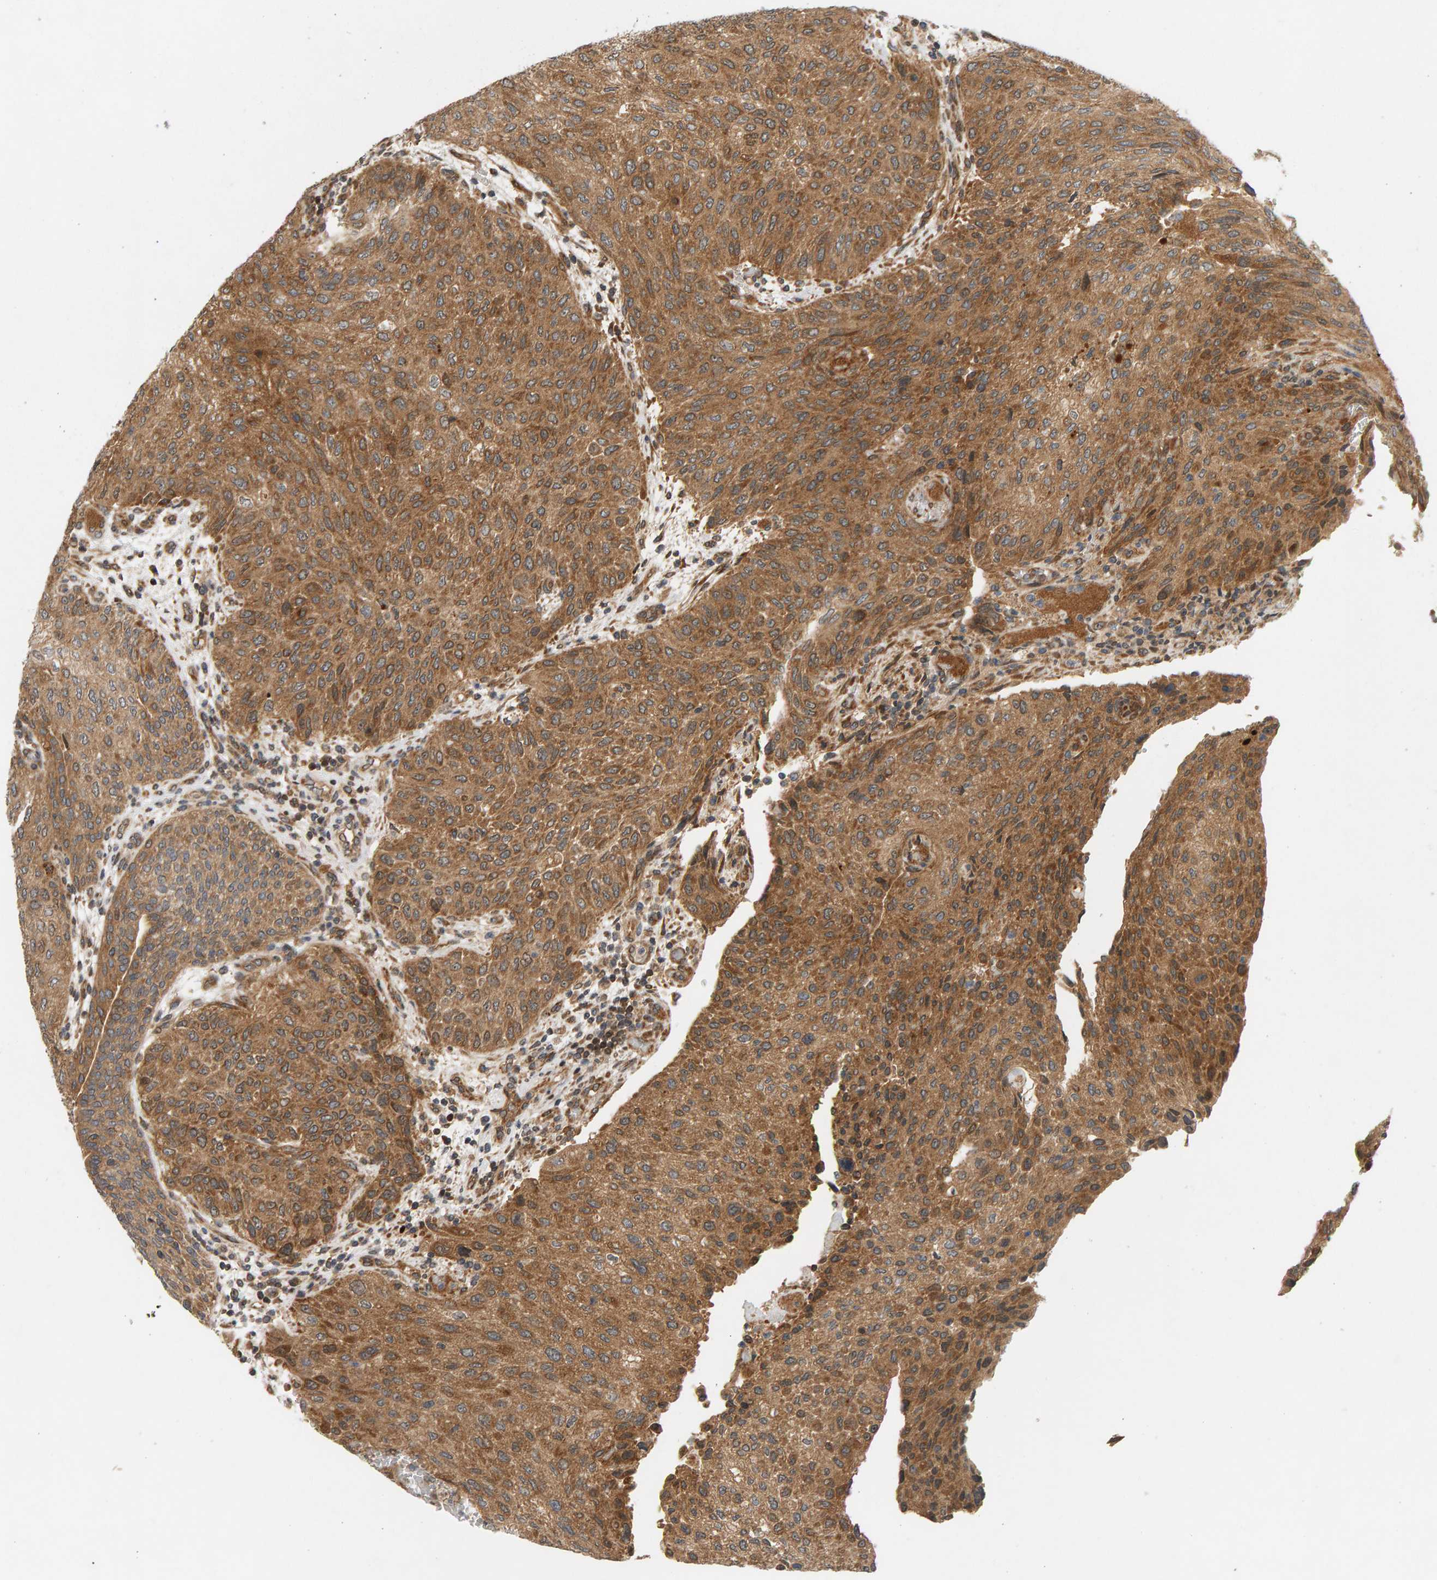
{"staining": {"intensity": "moderate", "quantity": ">75%", "location": "cytoplasmic/membranous"}, "tissue": "urothelial cancer", "cell_type": "Tumor cells", "image_type": "cancer", "snomed": [{"axis": "morphology", "description": "Urothelial carcinoma, Low grade"}, {"axis": "morphology", "description": "Urothelial carcinoma, High grade"}, {"axis": "topography", "description": "Urinary bladder"}], "caption": "Moderate cytoplasmic/membranous expression for a protein is present in about >75% of tumor cells of low-grade urothelial carcinoma using immunohistochemistry (IHC).", "gene": "BAHCC1", "patient": {"sex": "male", "age": 35}}